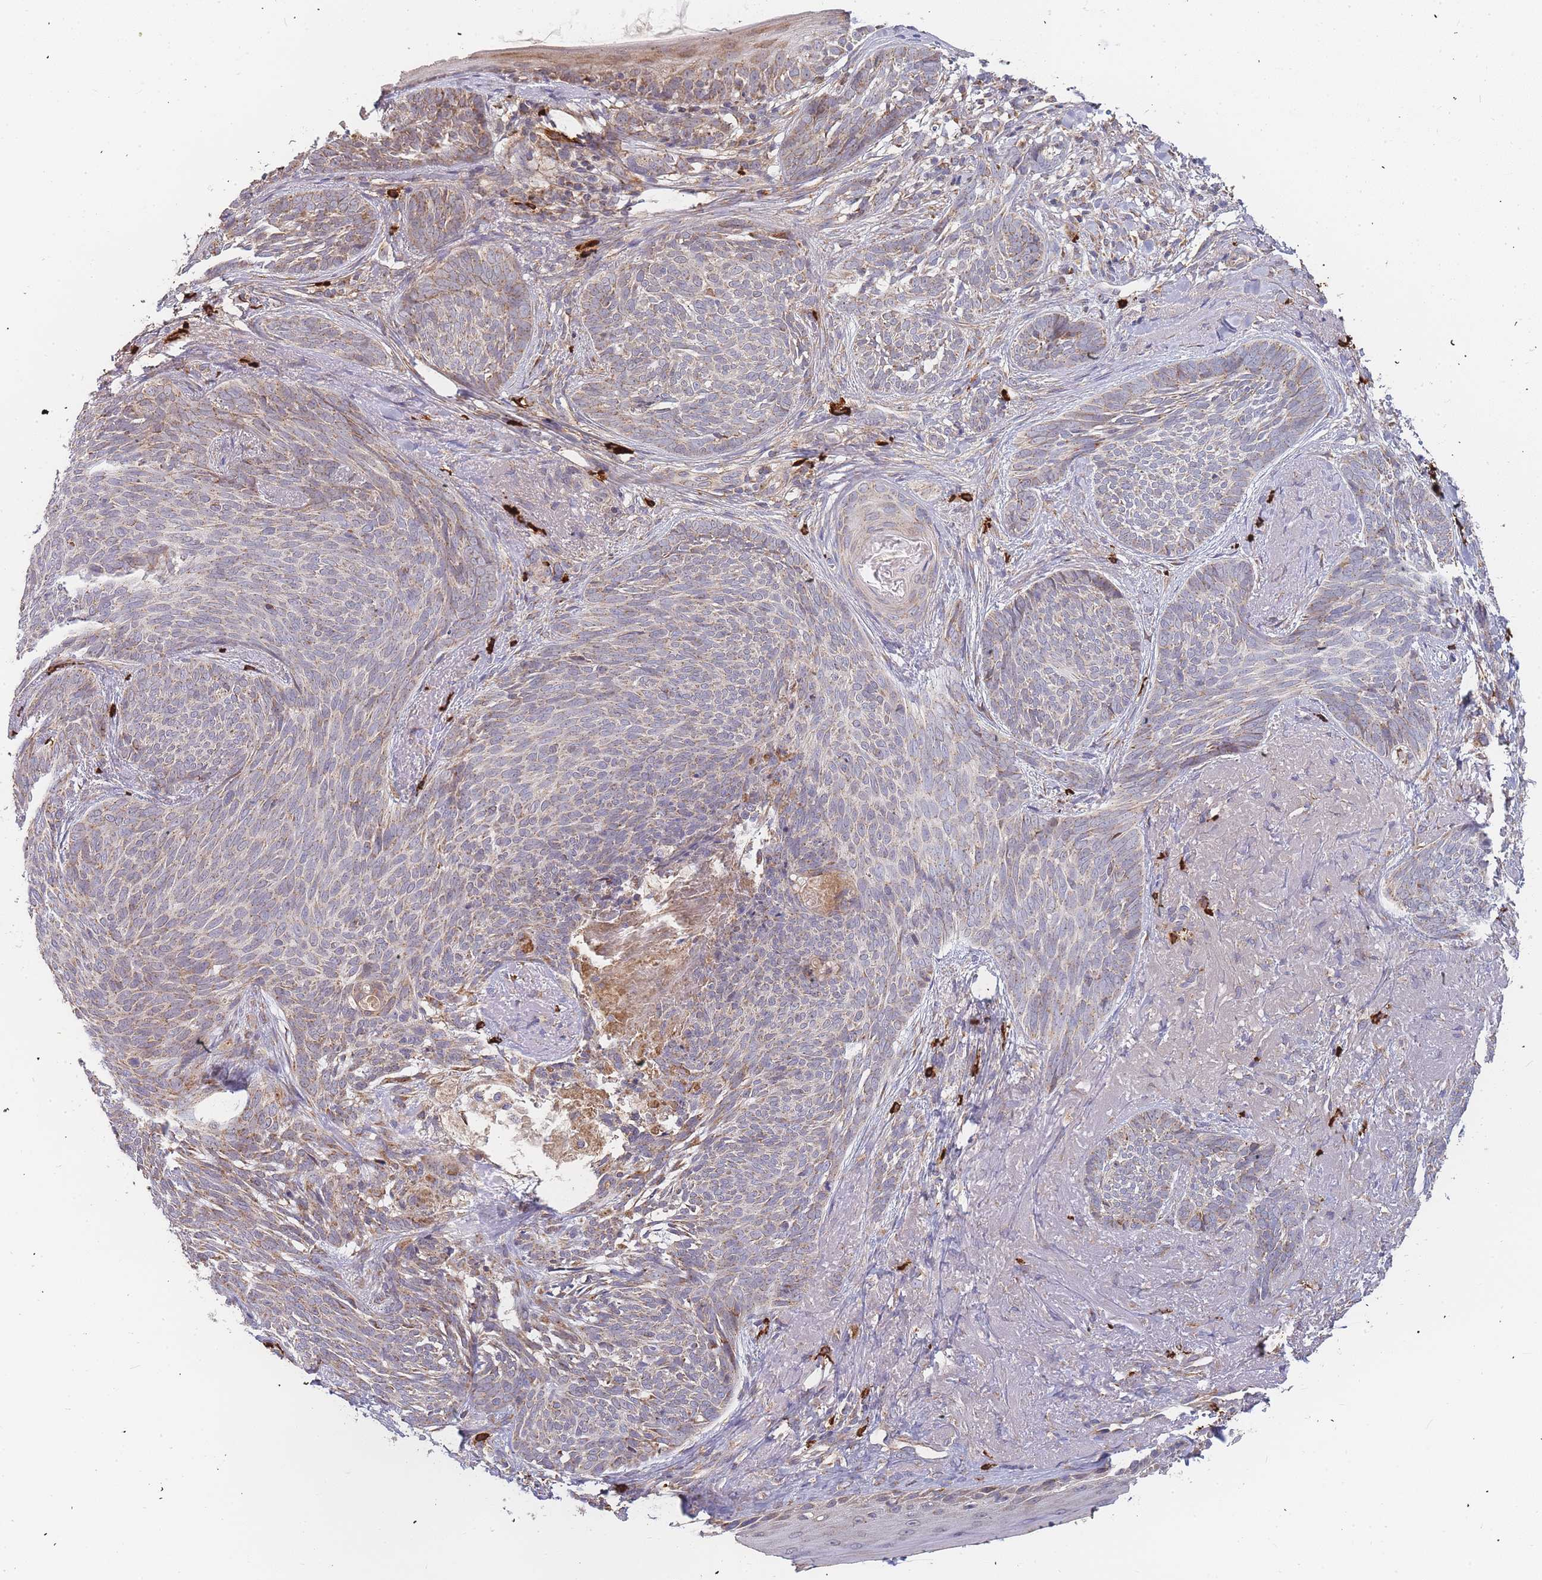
{"staining": {"intensity": "weak", "quantity": "25%-75%", "location": "cytoplasmic/membranous"}, "tissue": "skin cancer", "cell_type": "Tumor cells", "image_type": "cancer", "snomed": [{"axis": "morphology", "description": "Basal cell carcinoma"}, {"axis": "topography", "description": "Skin"}], "caption": "The immunohistochemical stain labels weak cytoplasmic/membranous staining in tumor cells of skin basal cell carcinoma tissue. Immunohistochemistry (ihc) stains the protein in brown and the nuclei are stained blue.", "gene": "ADCY9", "patient": {"sex": "female", "age": 86}}